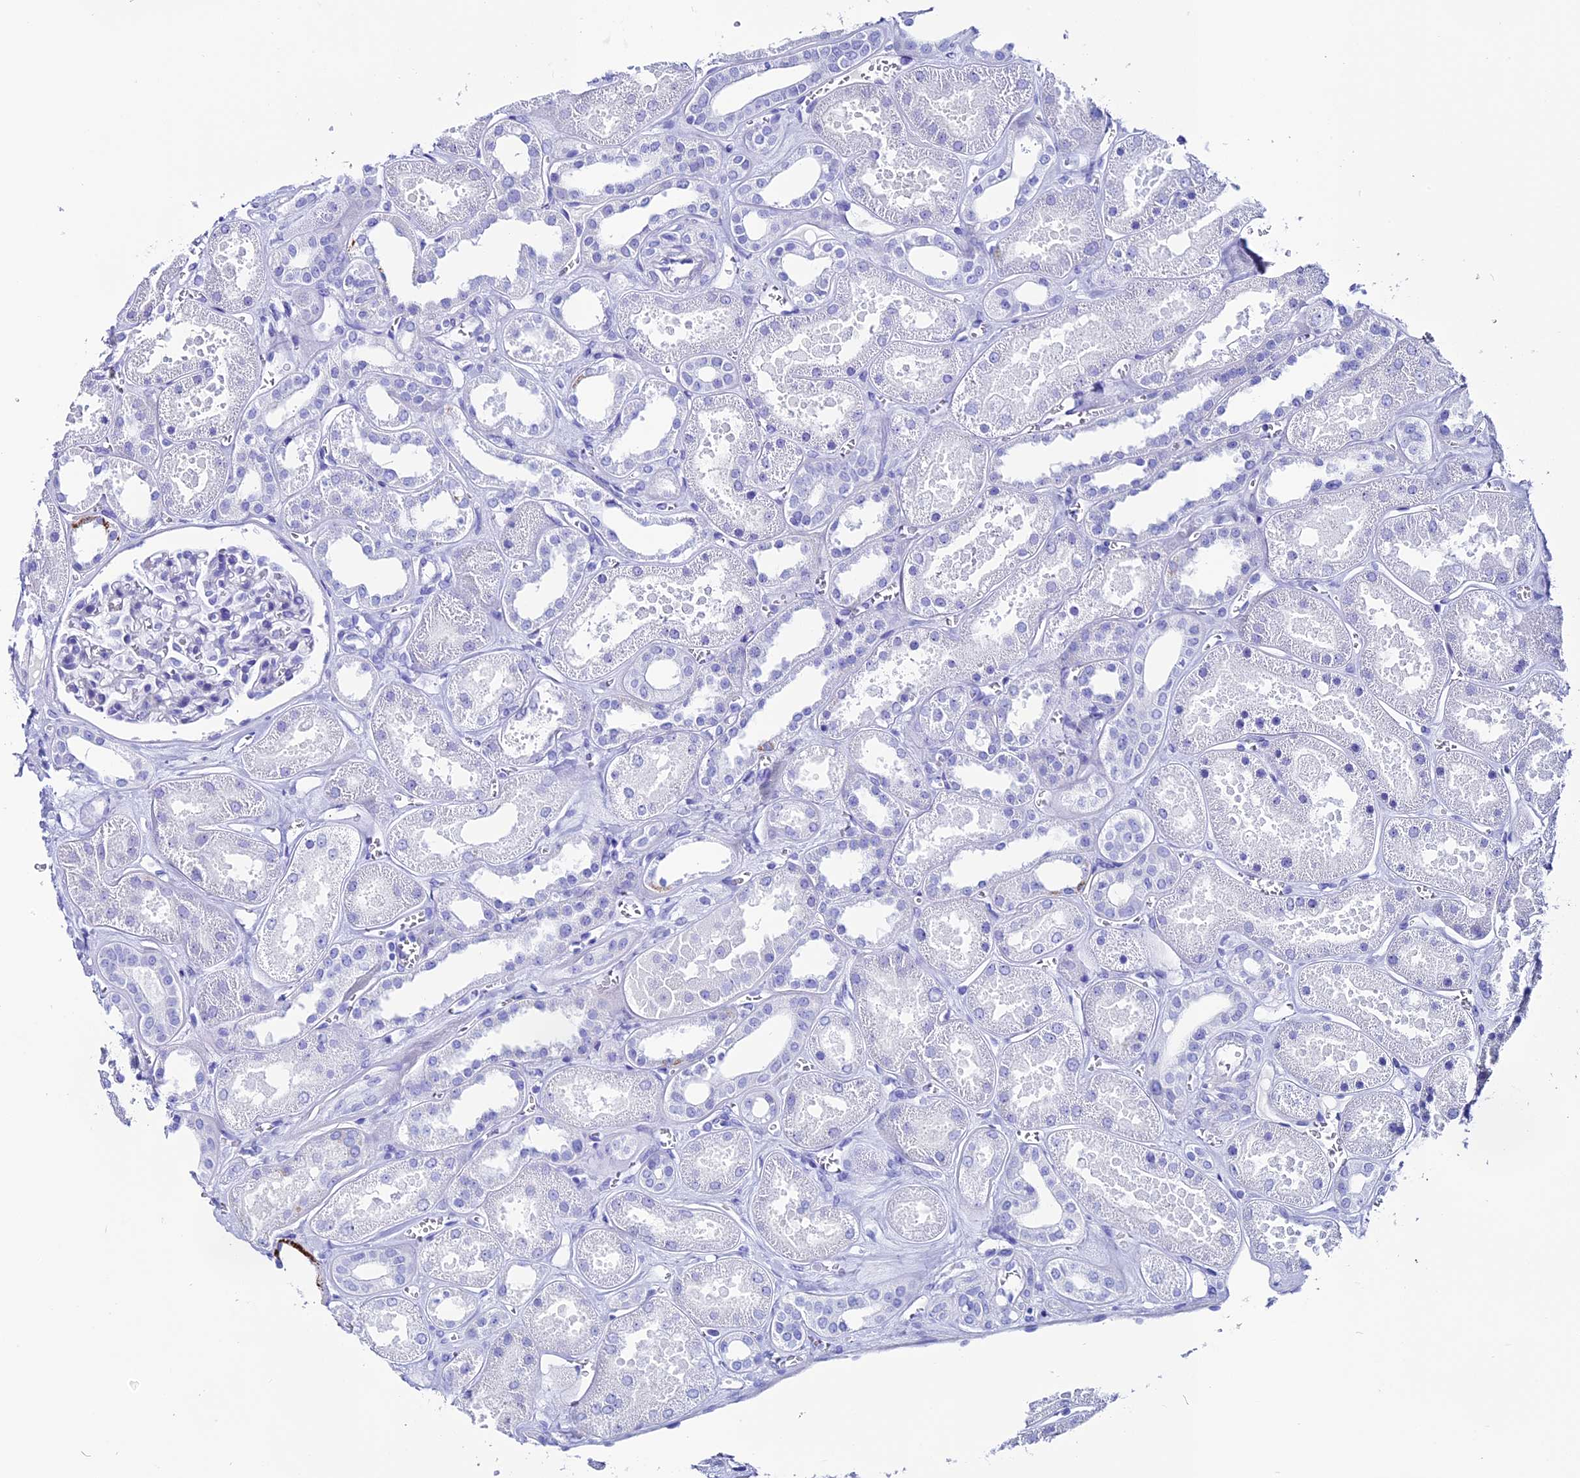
{"staining": {"intensity": "negative", "quantity": "none", "location": "none"}, "tissue": "kidney", "cell_type": "Cells in glomeruli", "image_type": "normal", "snomed": [{"axis": "morphology", "description": "Normal tissue, NOS"}, {"axis": "morphology", "description": "Adenocarcinoma, NOS"}, {"axis": "topography", "description": "Kidney"}], "caption": "Immunohistochemistry (IHC) of unremarkable kidney displays no expression in cells in glomeruli. (Stains: DAB (3,3'-diaminobenzidine) immunohistochemistry (IHC) with hematoxylin counter stain, Microscopy: brightfield microscopy at high magnification).", "gene": "ANKRD29", "patient": {"sex": "female", "age": 68}}